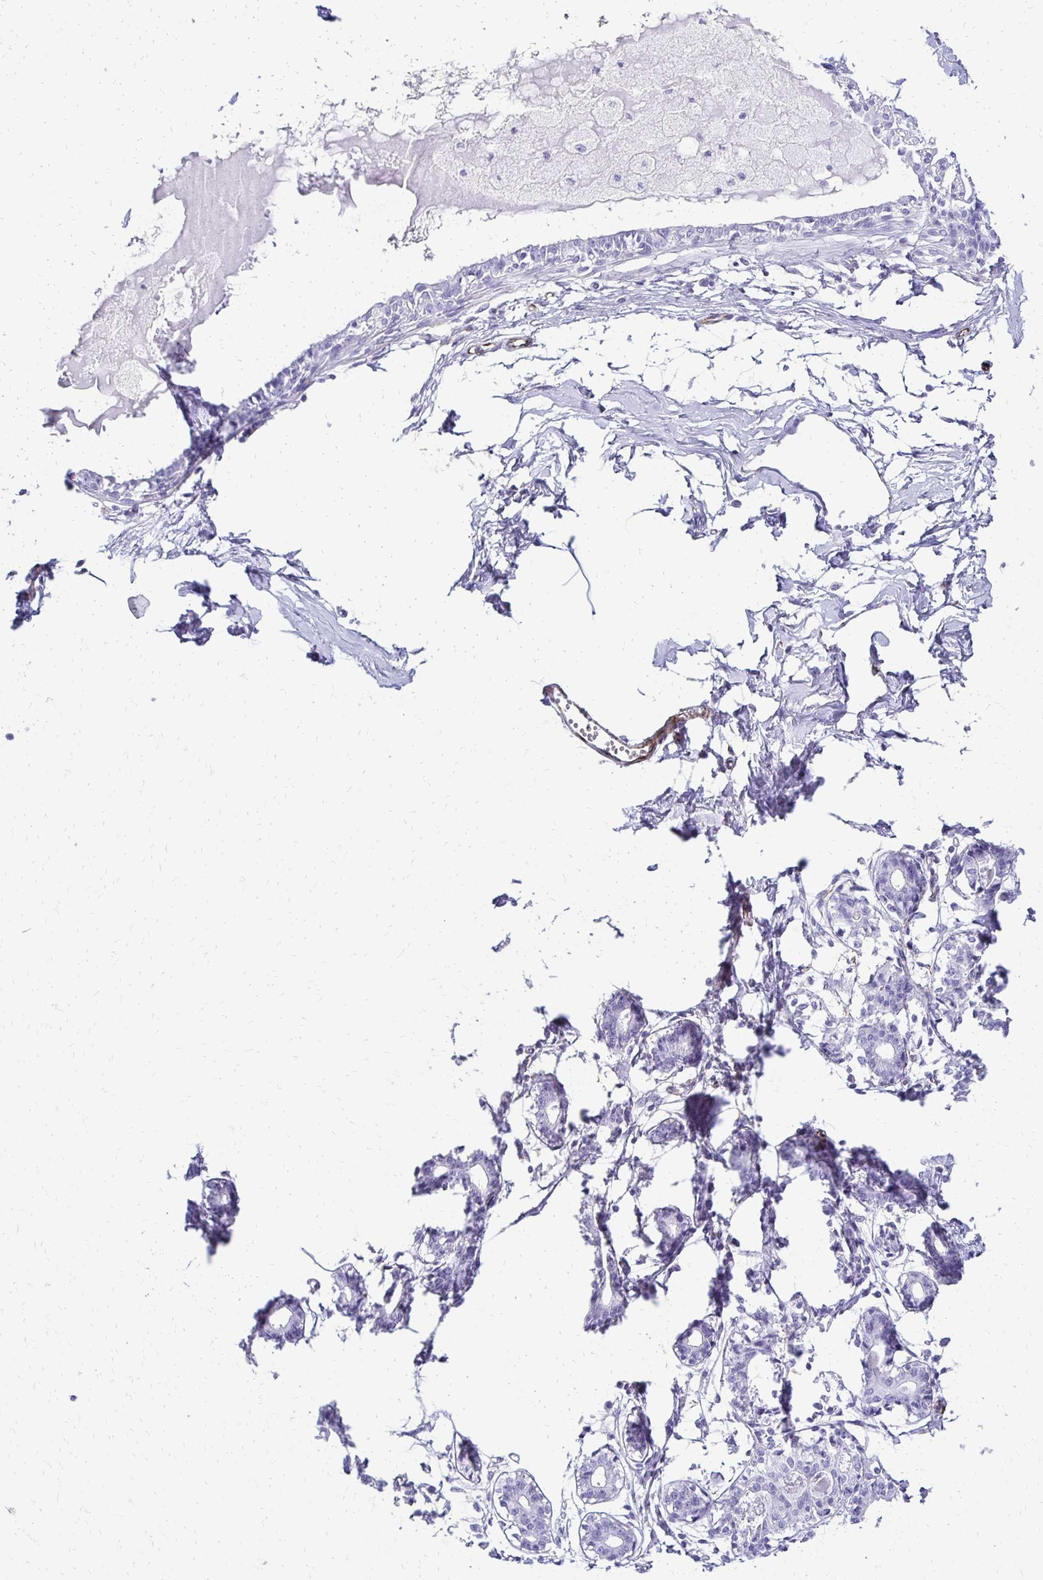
{"staining": {"intensity": "negative", "quantity": "none", "location": "none"}, "tissue": "breast", "cell_type": "Adipocytes", "image_type": "normal", "snomed": [{"axis": "morphology", "description": "Normal tissue, NOS"}, {"axis": "topography", "description": "Breast"}], "caption": "IHC histopathology image of unremarkable breast: human breast stained with DAB displays no significant protein staining in adipocytes.", "gene": "TMEM54", "patient": {"sex": "female", "age": 45}}